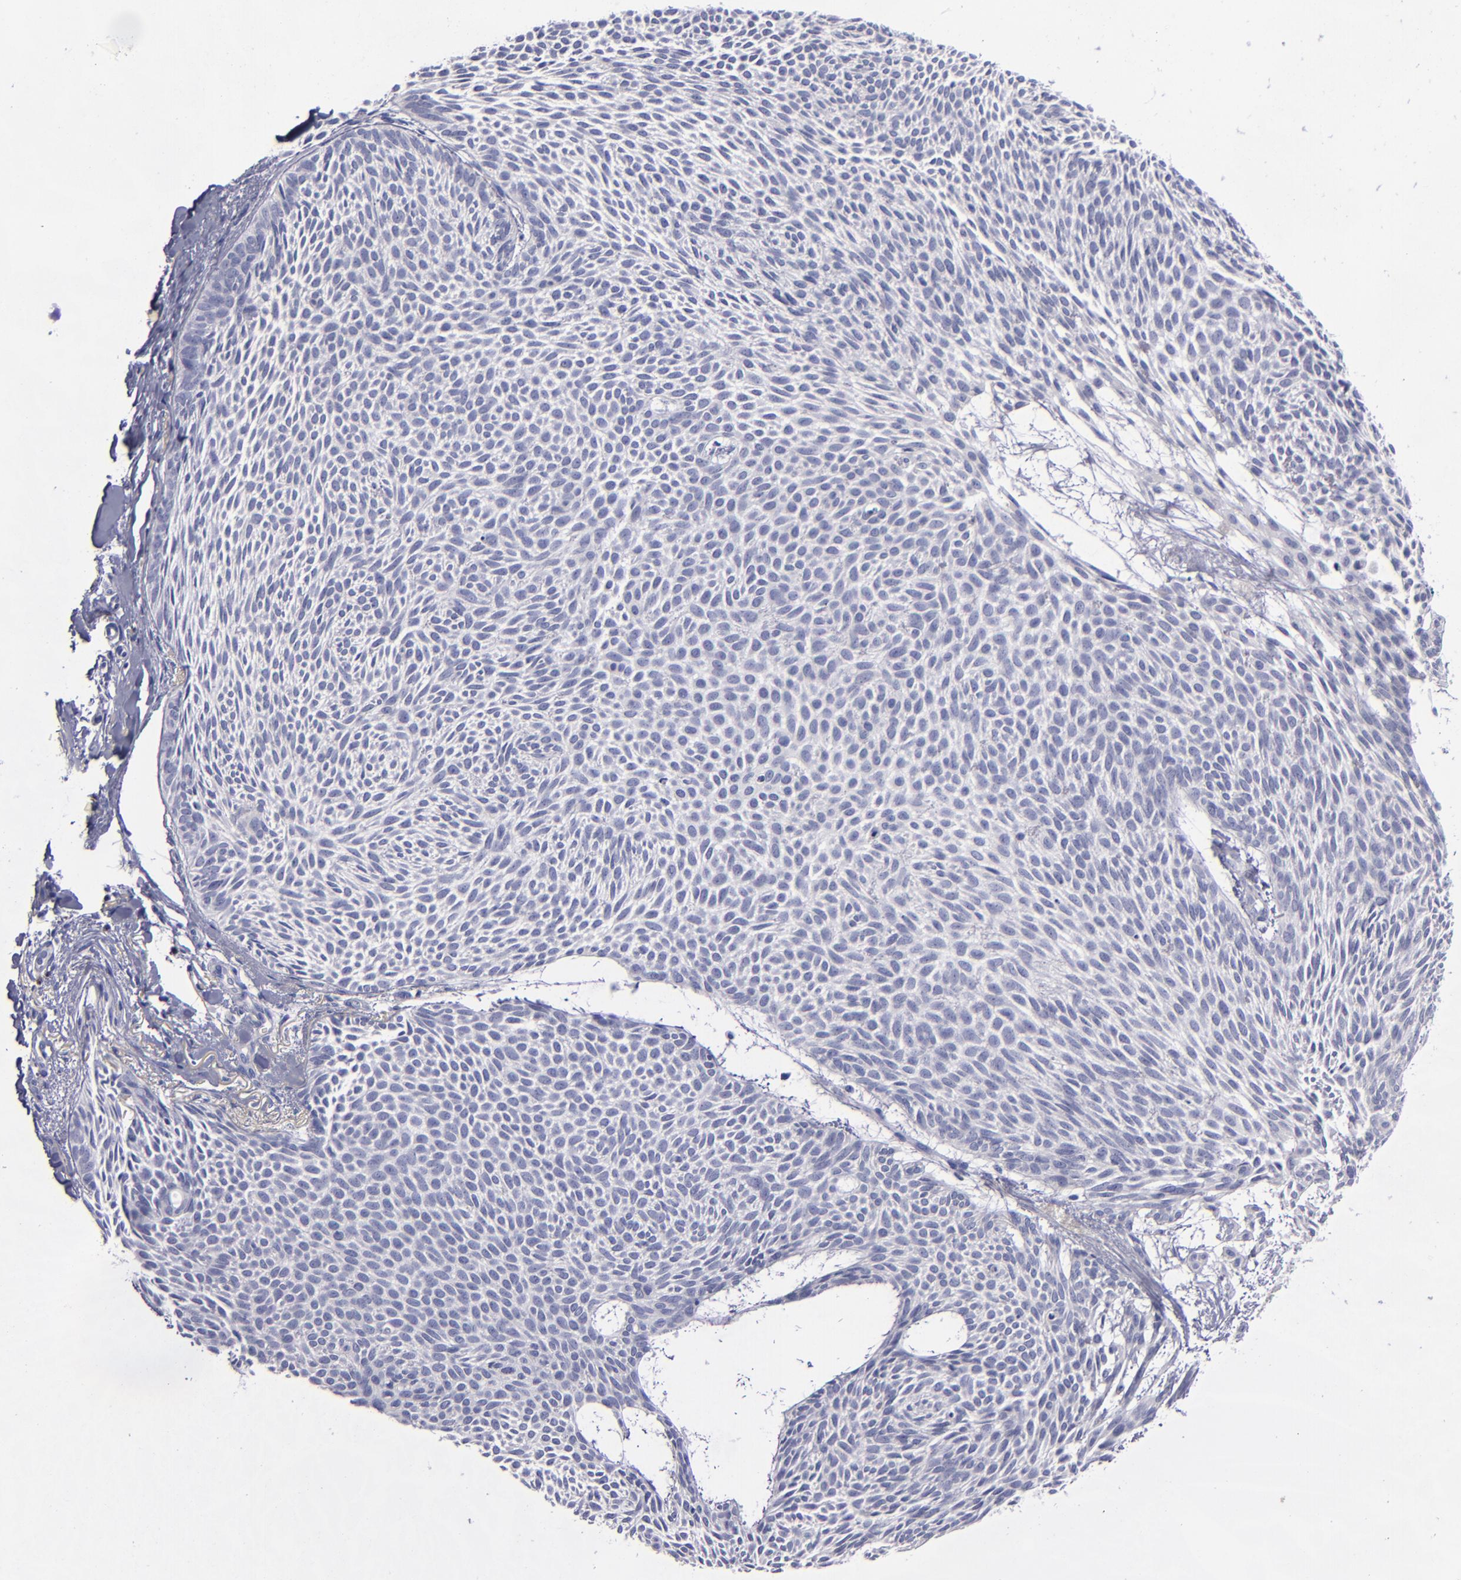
{"staining": {"intensity": "negative", "quantity": "none", "location": "none"}, "tissue": "skin cancer", "cell_type": "Tumor cells", "image_type": "cancer", "snomed": [{"axis": "morphology", "description": "Basal cell carcinoma"}, {"axis": "topography", "description": "Skin"}], "caption": "DAB immunohistochemical staining of human skin basal cell carcinoma exhibits no significant positivity in tumor cells. (Stains: DAB immunohistochemistry (IHC) with hematoxylin counter stain, Microscopy: brightfield microscopy at high magnification).", "gene": "CD2", "patient": {"sex": "male", "age": 84}}